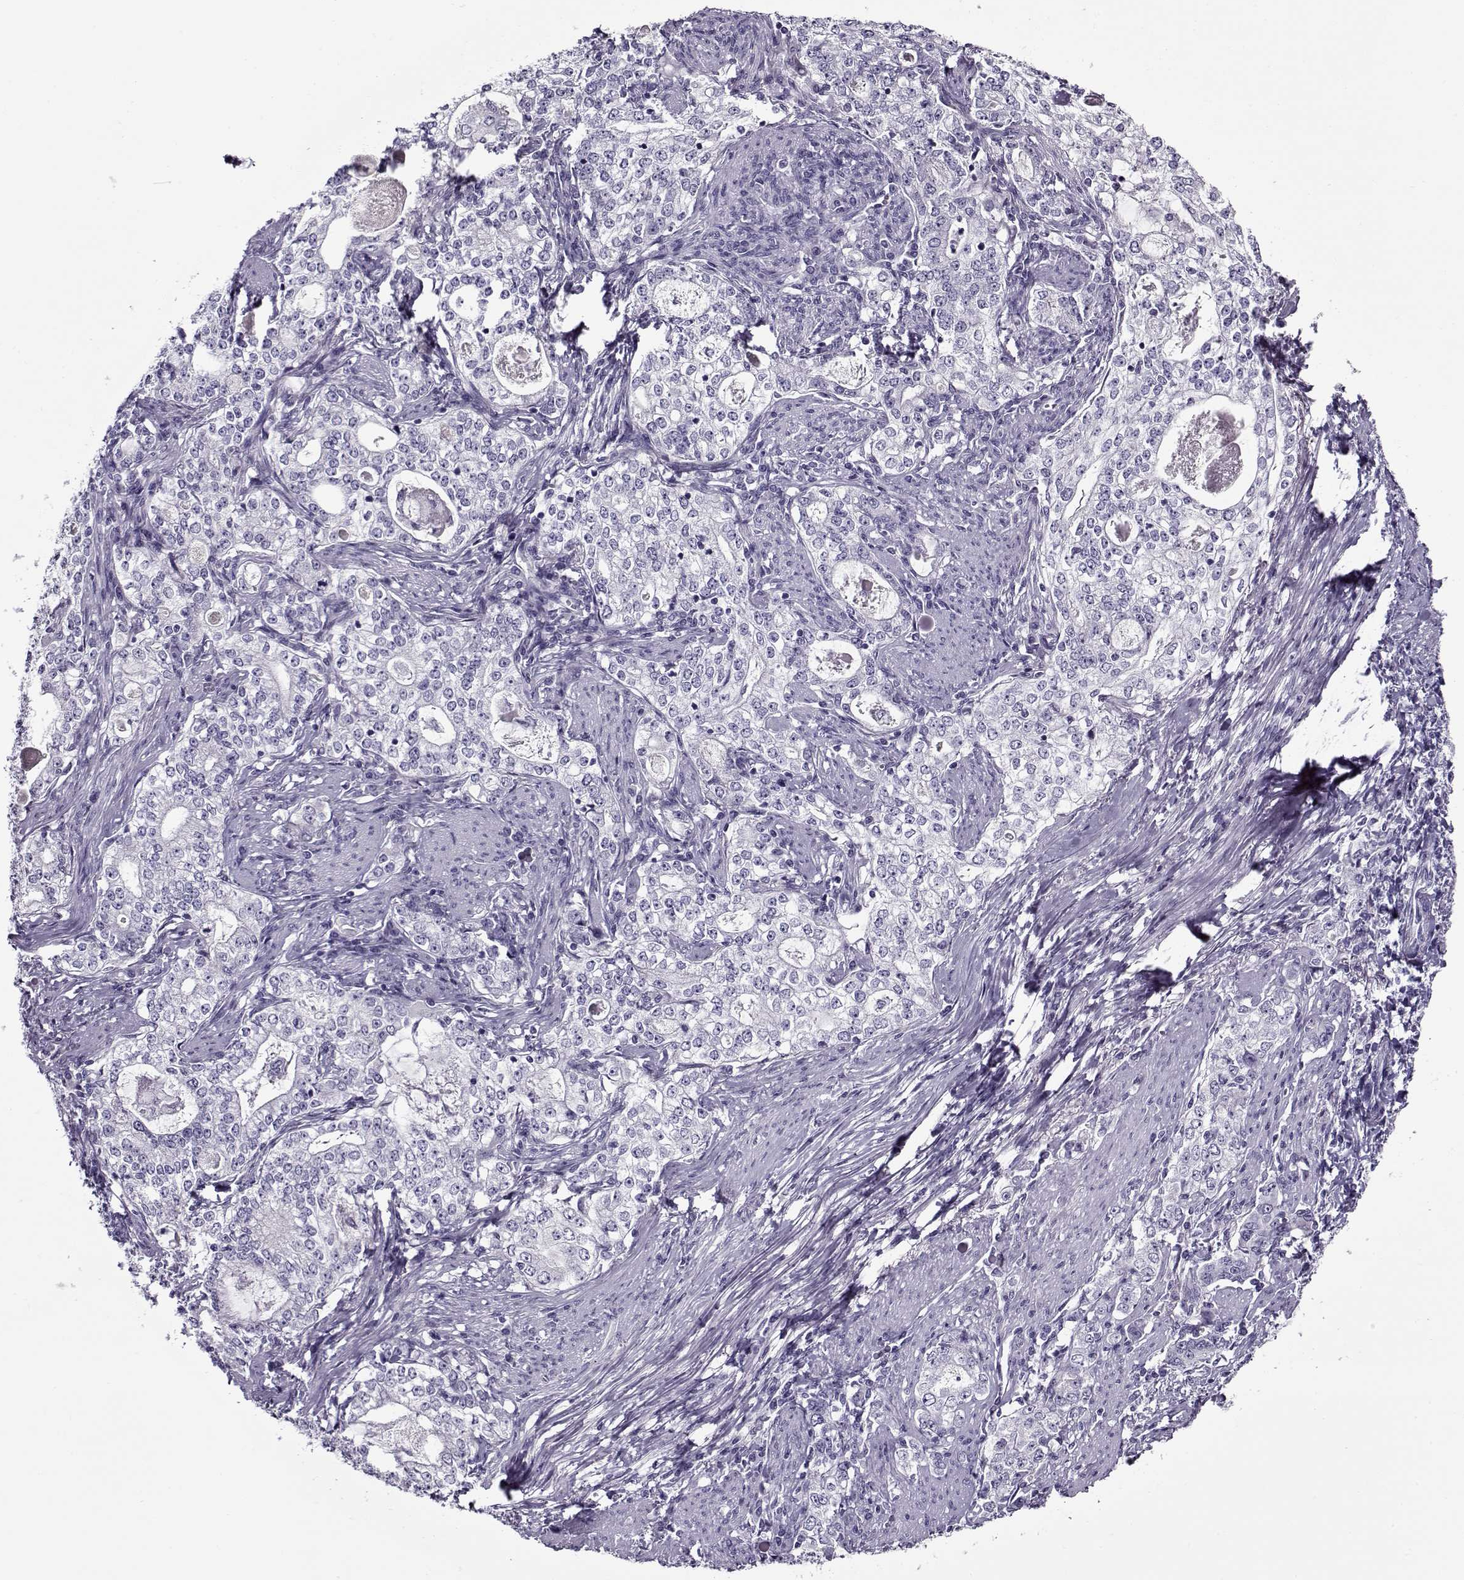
{"staining": {"intensity": "negative", "quantity": "none", "location": "none"}, "tissue": "stomach cancer", "cell_type": "Tumor cells", "image_type": "cancer", "snomed": [{"axis": "morphology", "description": "Adenocarcinoma, NOS"}, {"axis": "topography", "description": "Stomach, lower"}], "caption": "DAB (3,3'-diaminobenzidine) immunohistochemical staining of adenocarcinoma (stomach) shows no significant expression in tumor cells.", "gene": "GAGE2A", "patient": {"sex": "female", "age": 72}}